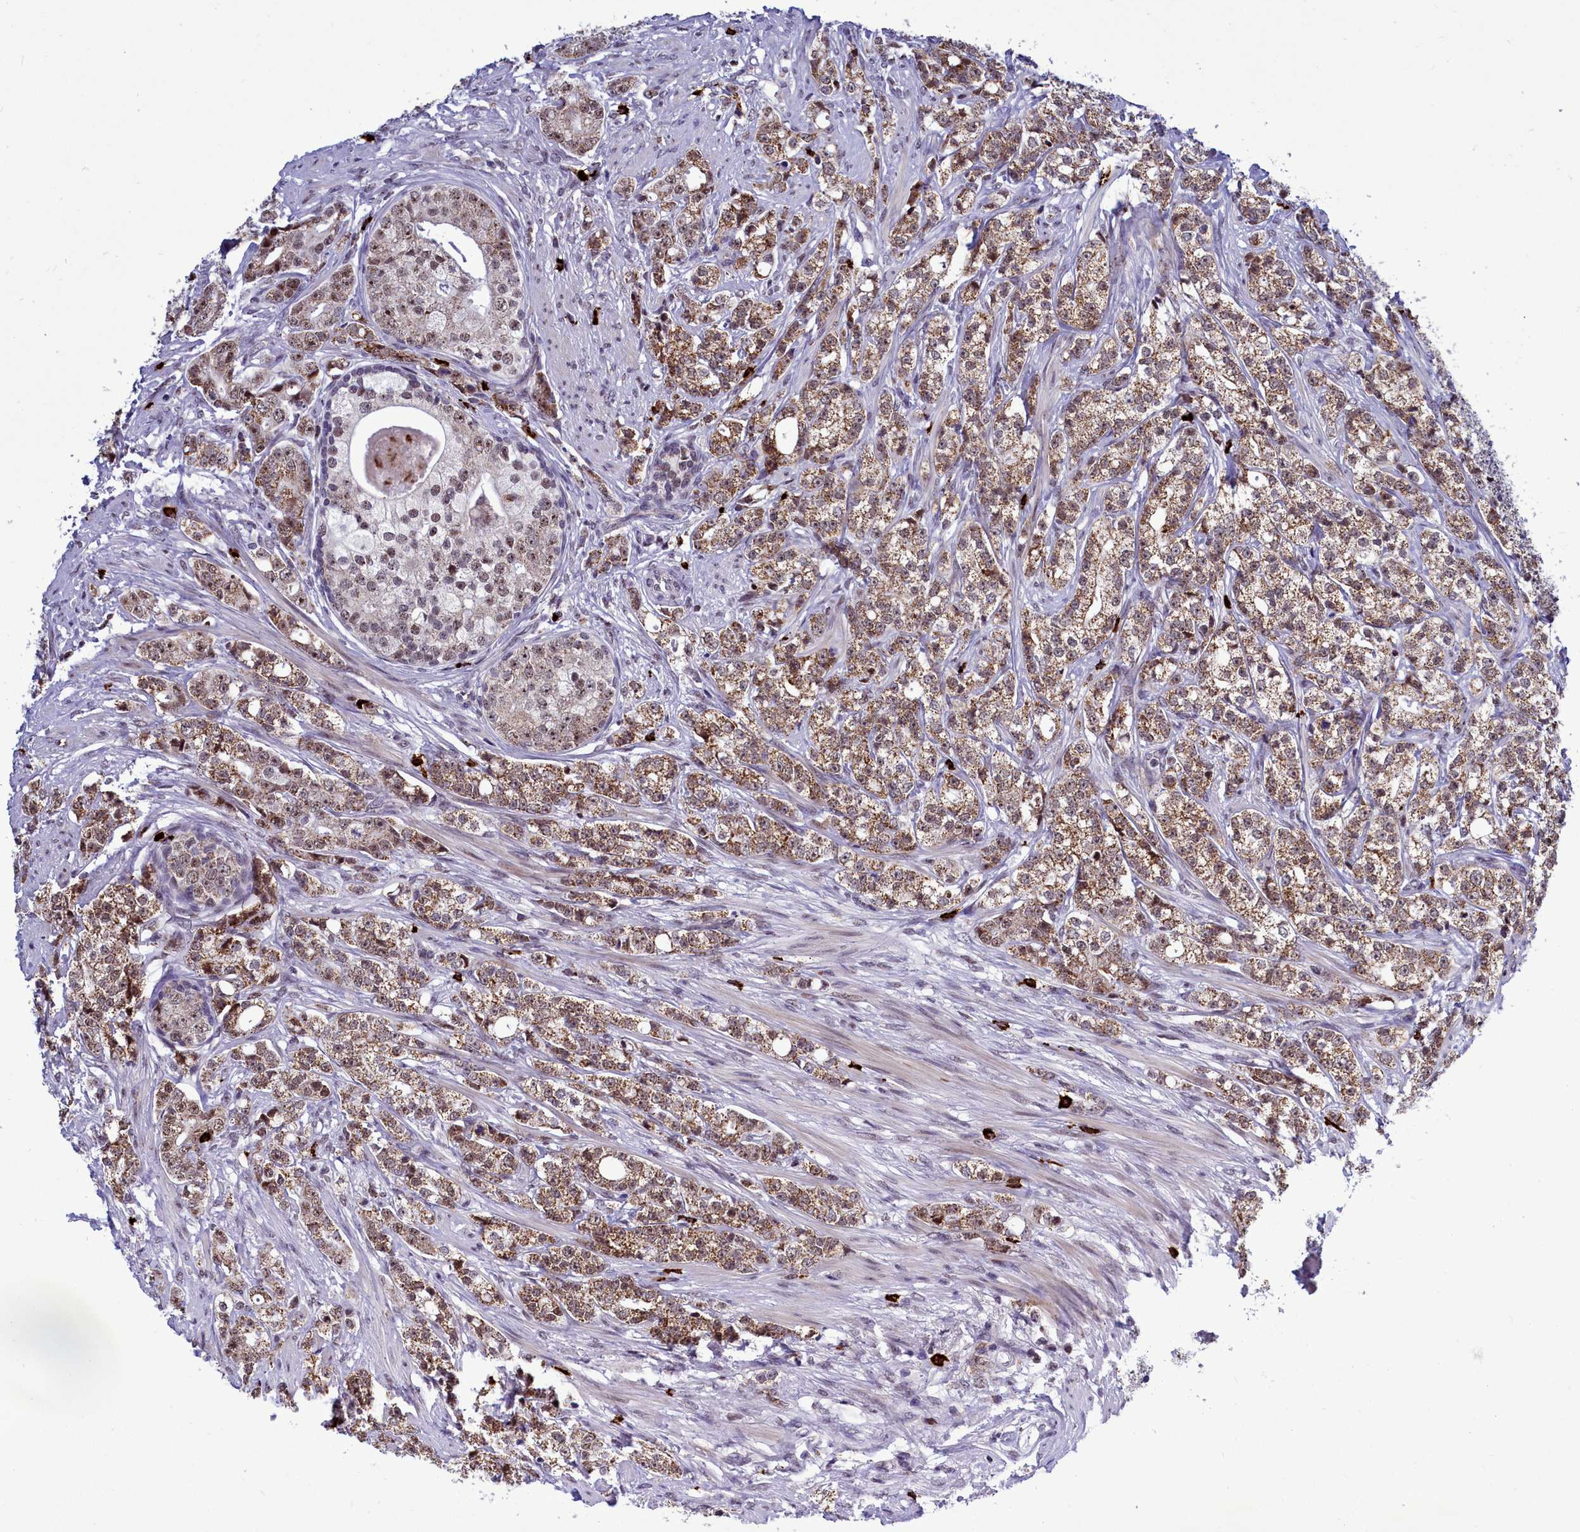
{"staining": {"intensity": "moderate", "quantity": ">75%", "location": "cytoplasmic/membranous,nuclear"}, "tissue": "prostate cancer", "cell_type": "Tumor cells", "image_type": "cancer", "snomed": [{"axis": "morphology", "description": "Adenocarcinoma, High grade"}, {"axis": "topography", "description": "Prostate"}], "caption": "Prostate cancer stained for a protein (brown) demonstrates moderate cytoplasmic/membranous and nuclear positive expression in approximately >75% of tumor cells.", "gene": "POM121L2", "patient": {"sex": "male", "age": 69}}